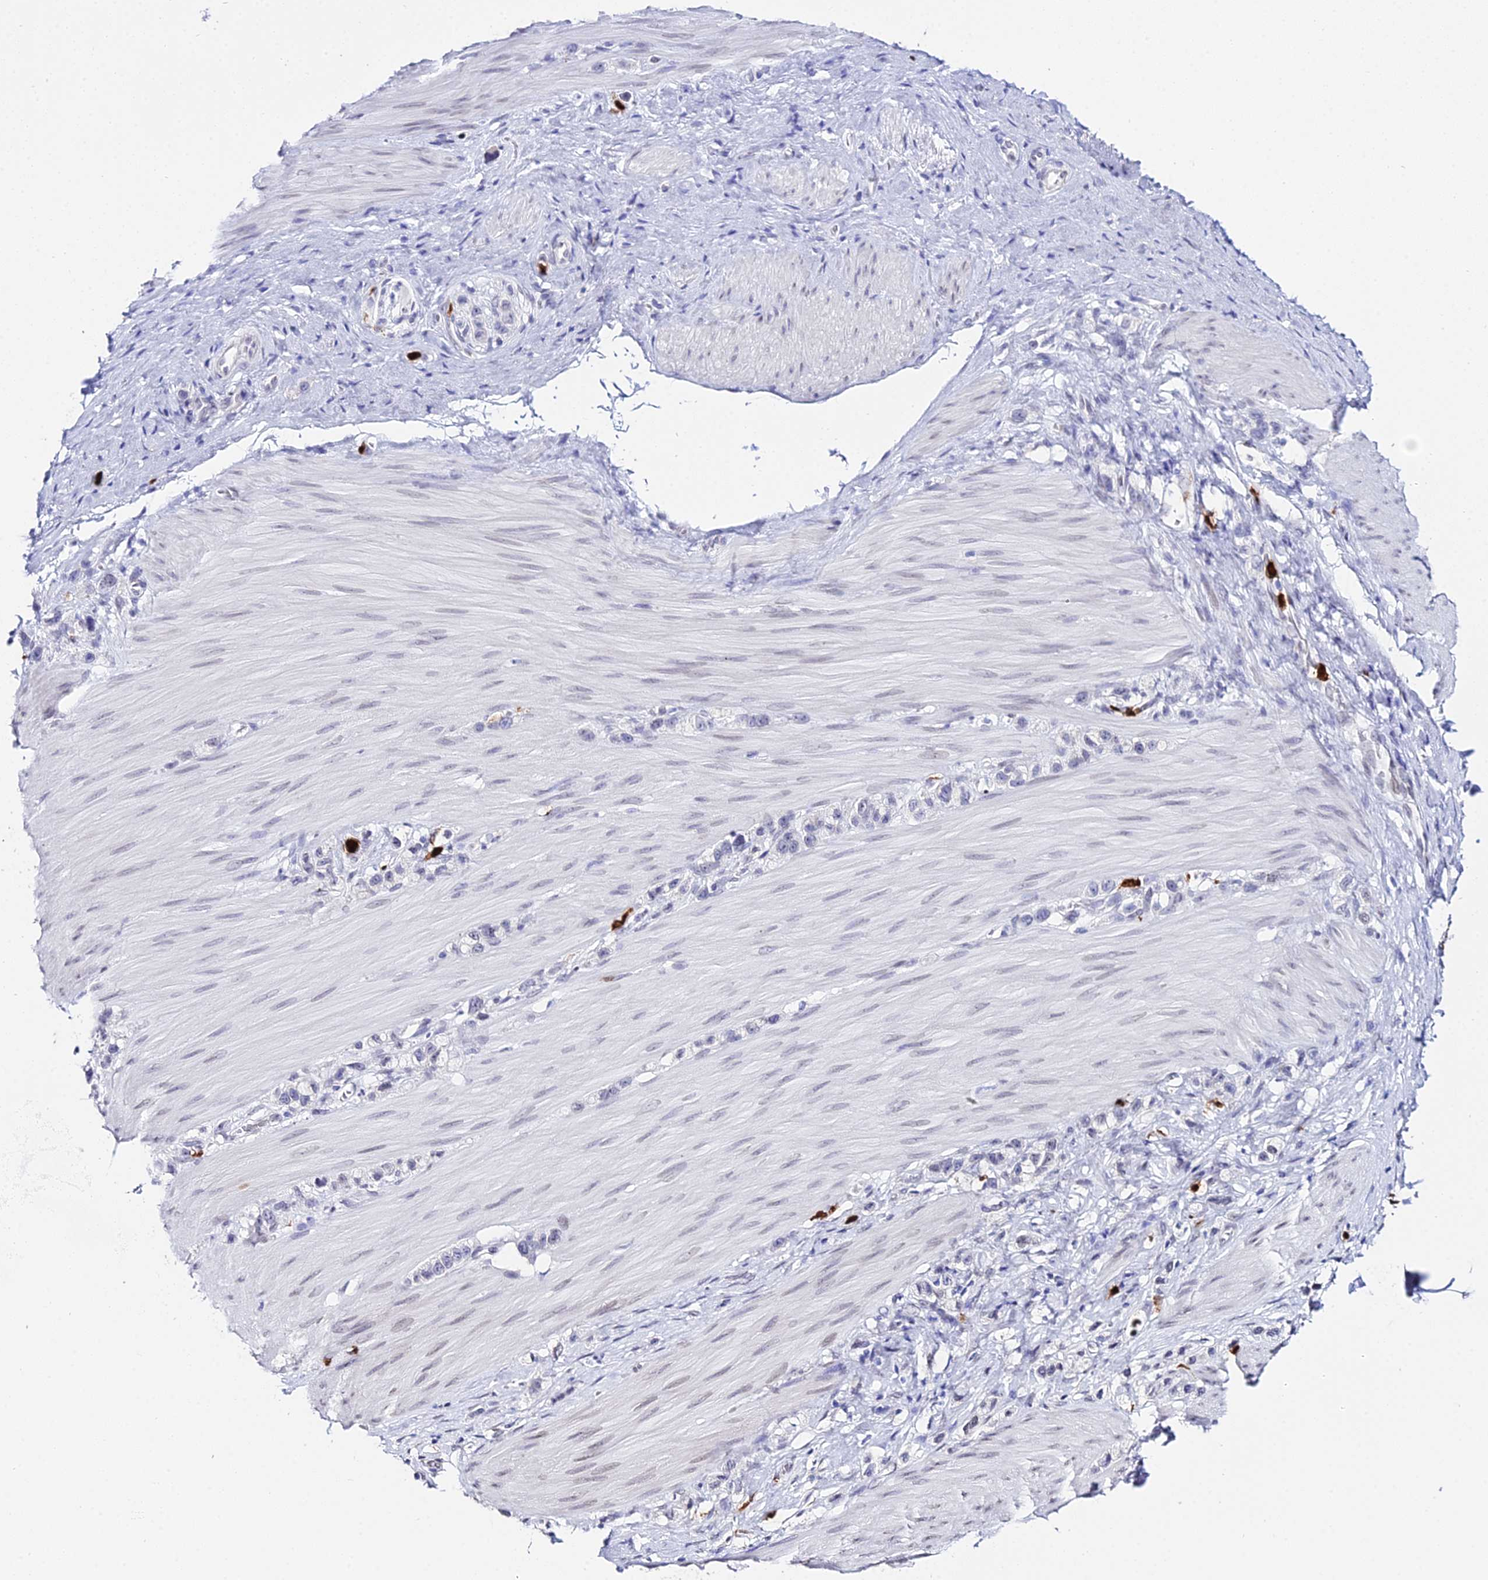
{"staining": {"intensity": "negative", "quantity": "none", "location": "none"}, "tissue": "stomach cancer", "cell_type": "Tumor cells", "image_type": "cancer", "snomed": [{"axis": "morphology", "description": "Adenocarcinoma, NOS"}, {"axis": "topography", "description": "Stomach"}], "caption": "Protein analysis of adenocarcinoma (stomach) displays no significant expression in tumor cells. (Brightfield microscopy of DAB (3,3'-diaminobenzidine) immunohistochemistry (IHC) at high magnification).", "gene": "MCM10", "patient": {"sex": "female", "age": 65}}